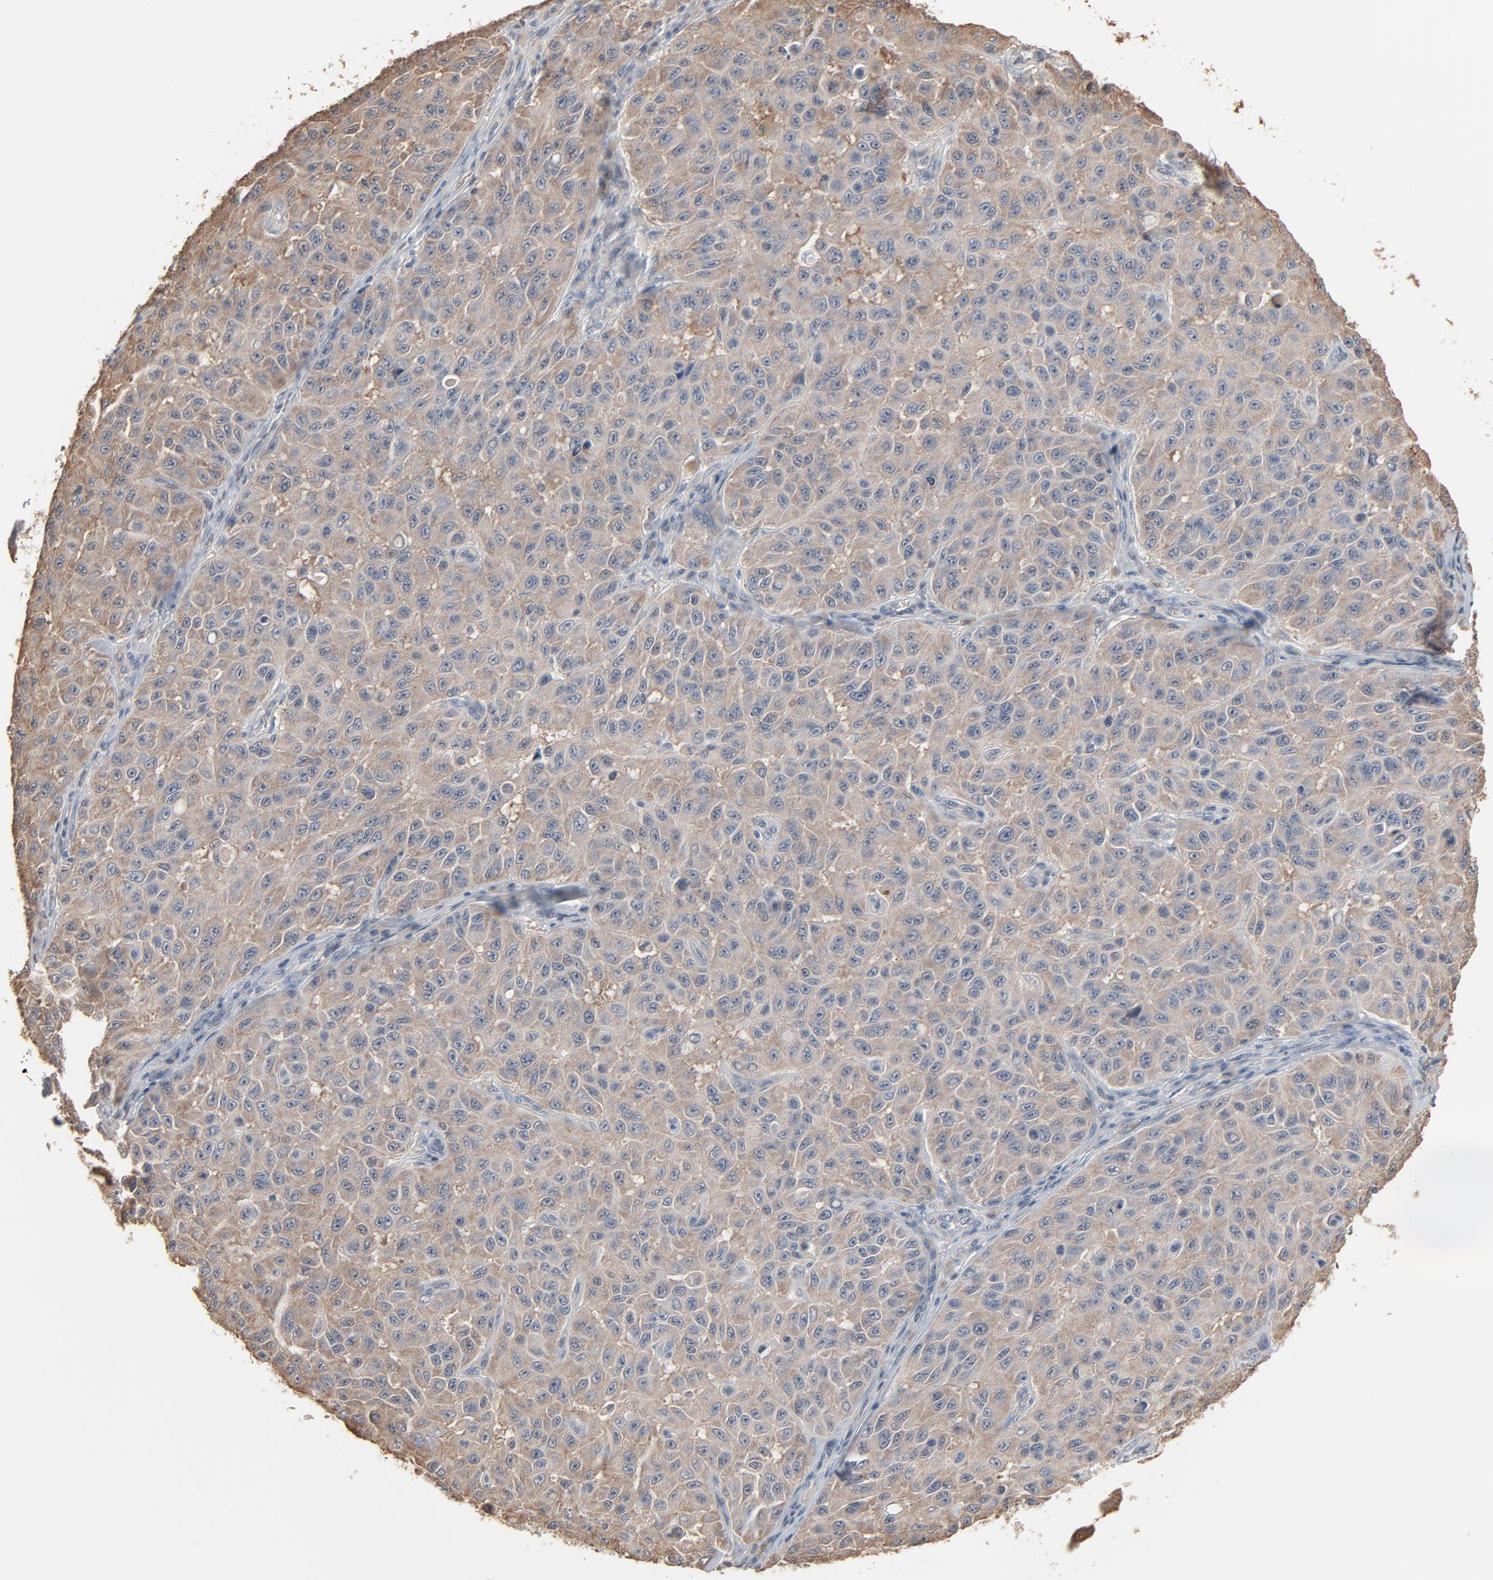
{"staining": {"intensity": "weak", "quantity": ">75%", "location": "cytoplasmic/membranous"}, "tissue": "melanoma", "cell_type": "Tumor cells", "image_type": "cancer", "snomed": [{"axis": "morphology", "description": "Malignant melanoma, NOS"}, {"axis": "topography", "description": "Skin"}], "caption": "IHC (DAB (3,3'-diaminobenzidine)) staining of melanoma exhibits weak cytoplasmic/membranous protein positivity in approximately >75% of tumor cells.", "gene": "CCT5", "patient": {"sex": "male", "age": 30}}